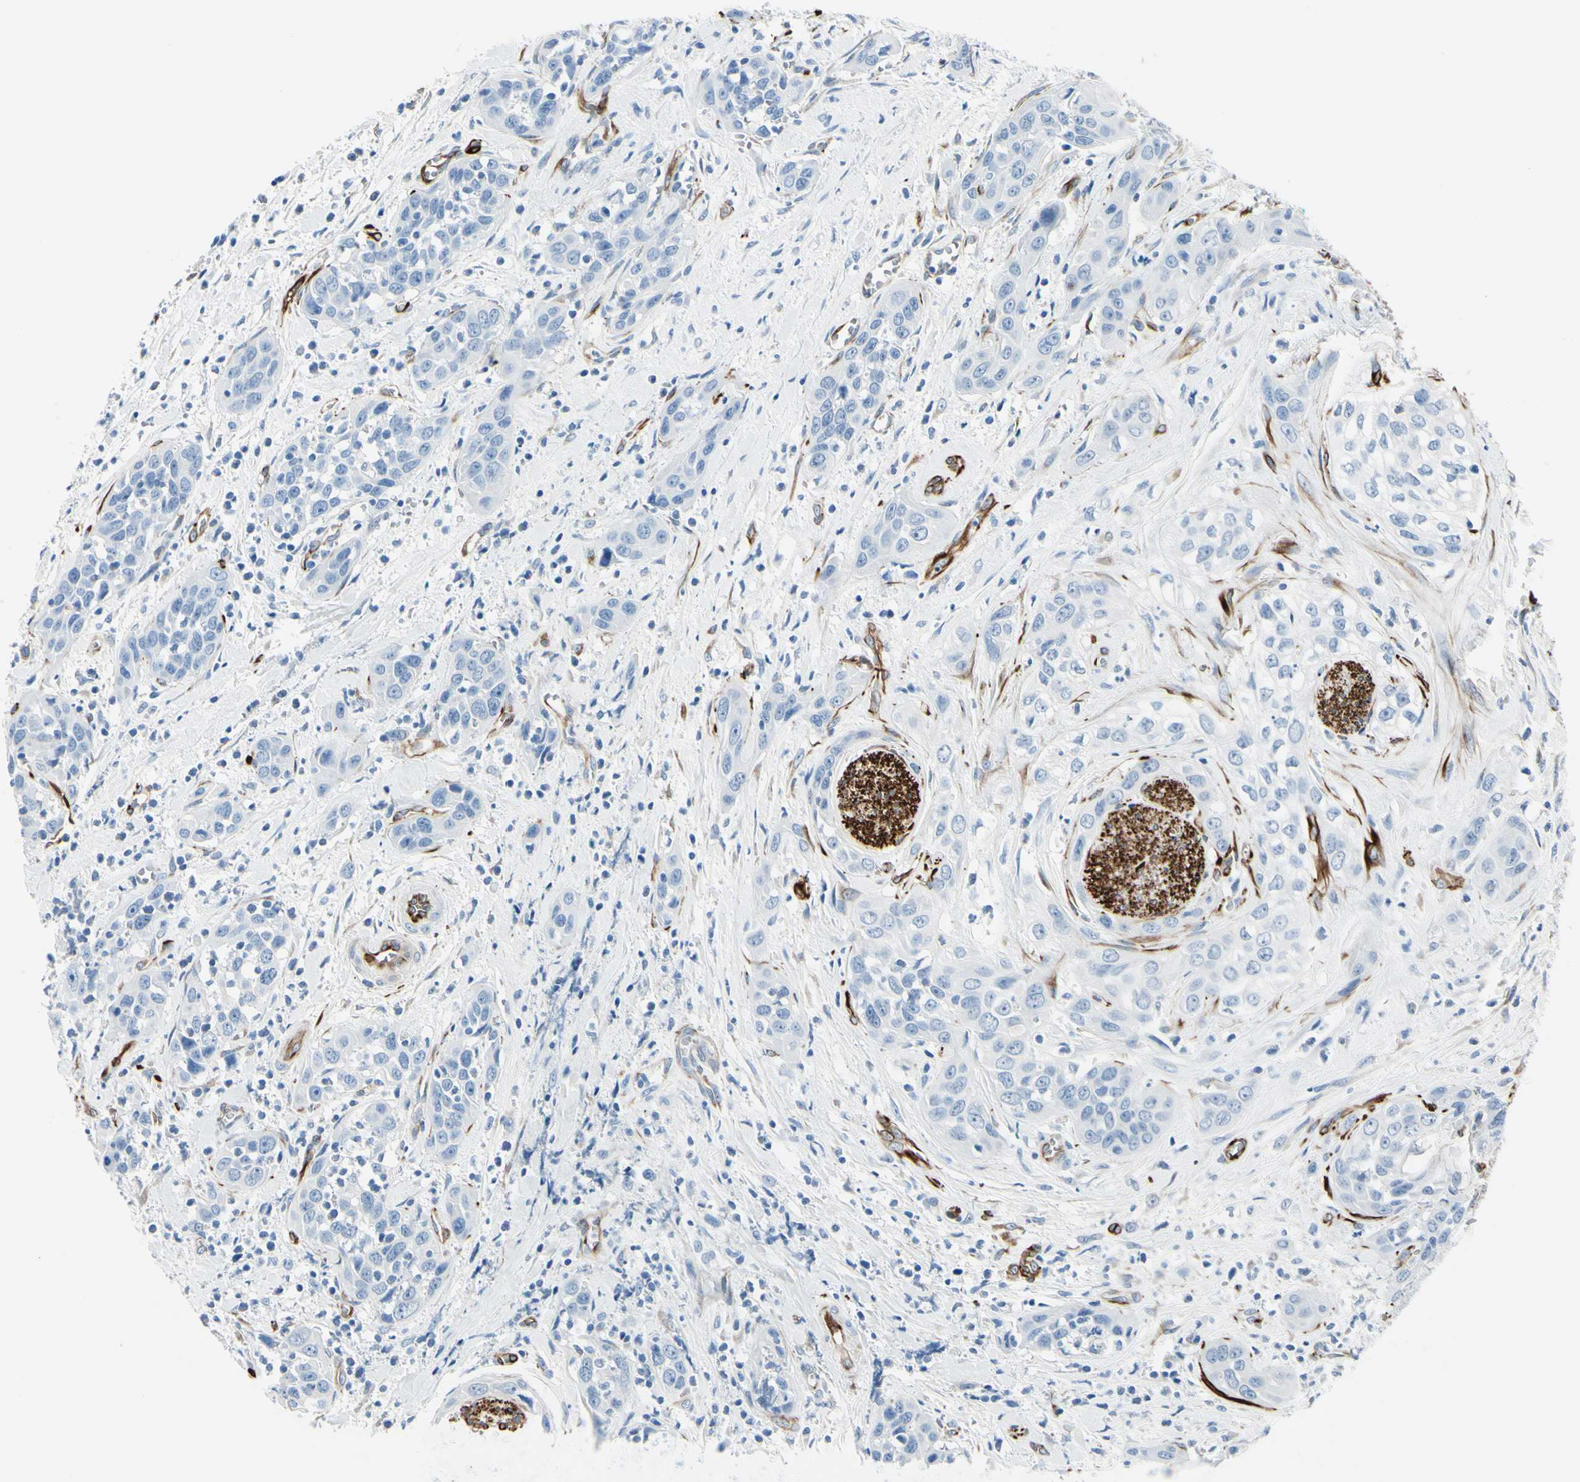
{"staining": {"intensity": "negative", "quantity": "none", "location": "none"}, "tissue": "head and neck cancer", "cell_type": "Tumor cells", "image_type": "cancer", "snomed": [{"axis": "morphology", "description": "Squamous cell carcinoma, NOS"}, {"axis": "topography", "description": "Oral tissue"}, {"axis": "topography", "description": "Head-Neck"}], "caption": "Micrograph shows no significant protein positivity in tumor cells of squamous cell carcinoma (head and neck).", "gene": "PTH2R", "patient": {"sex": "female", "age": 50}}